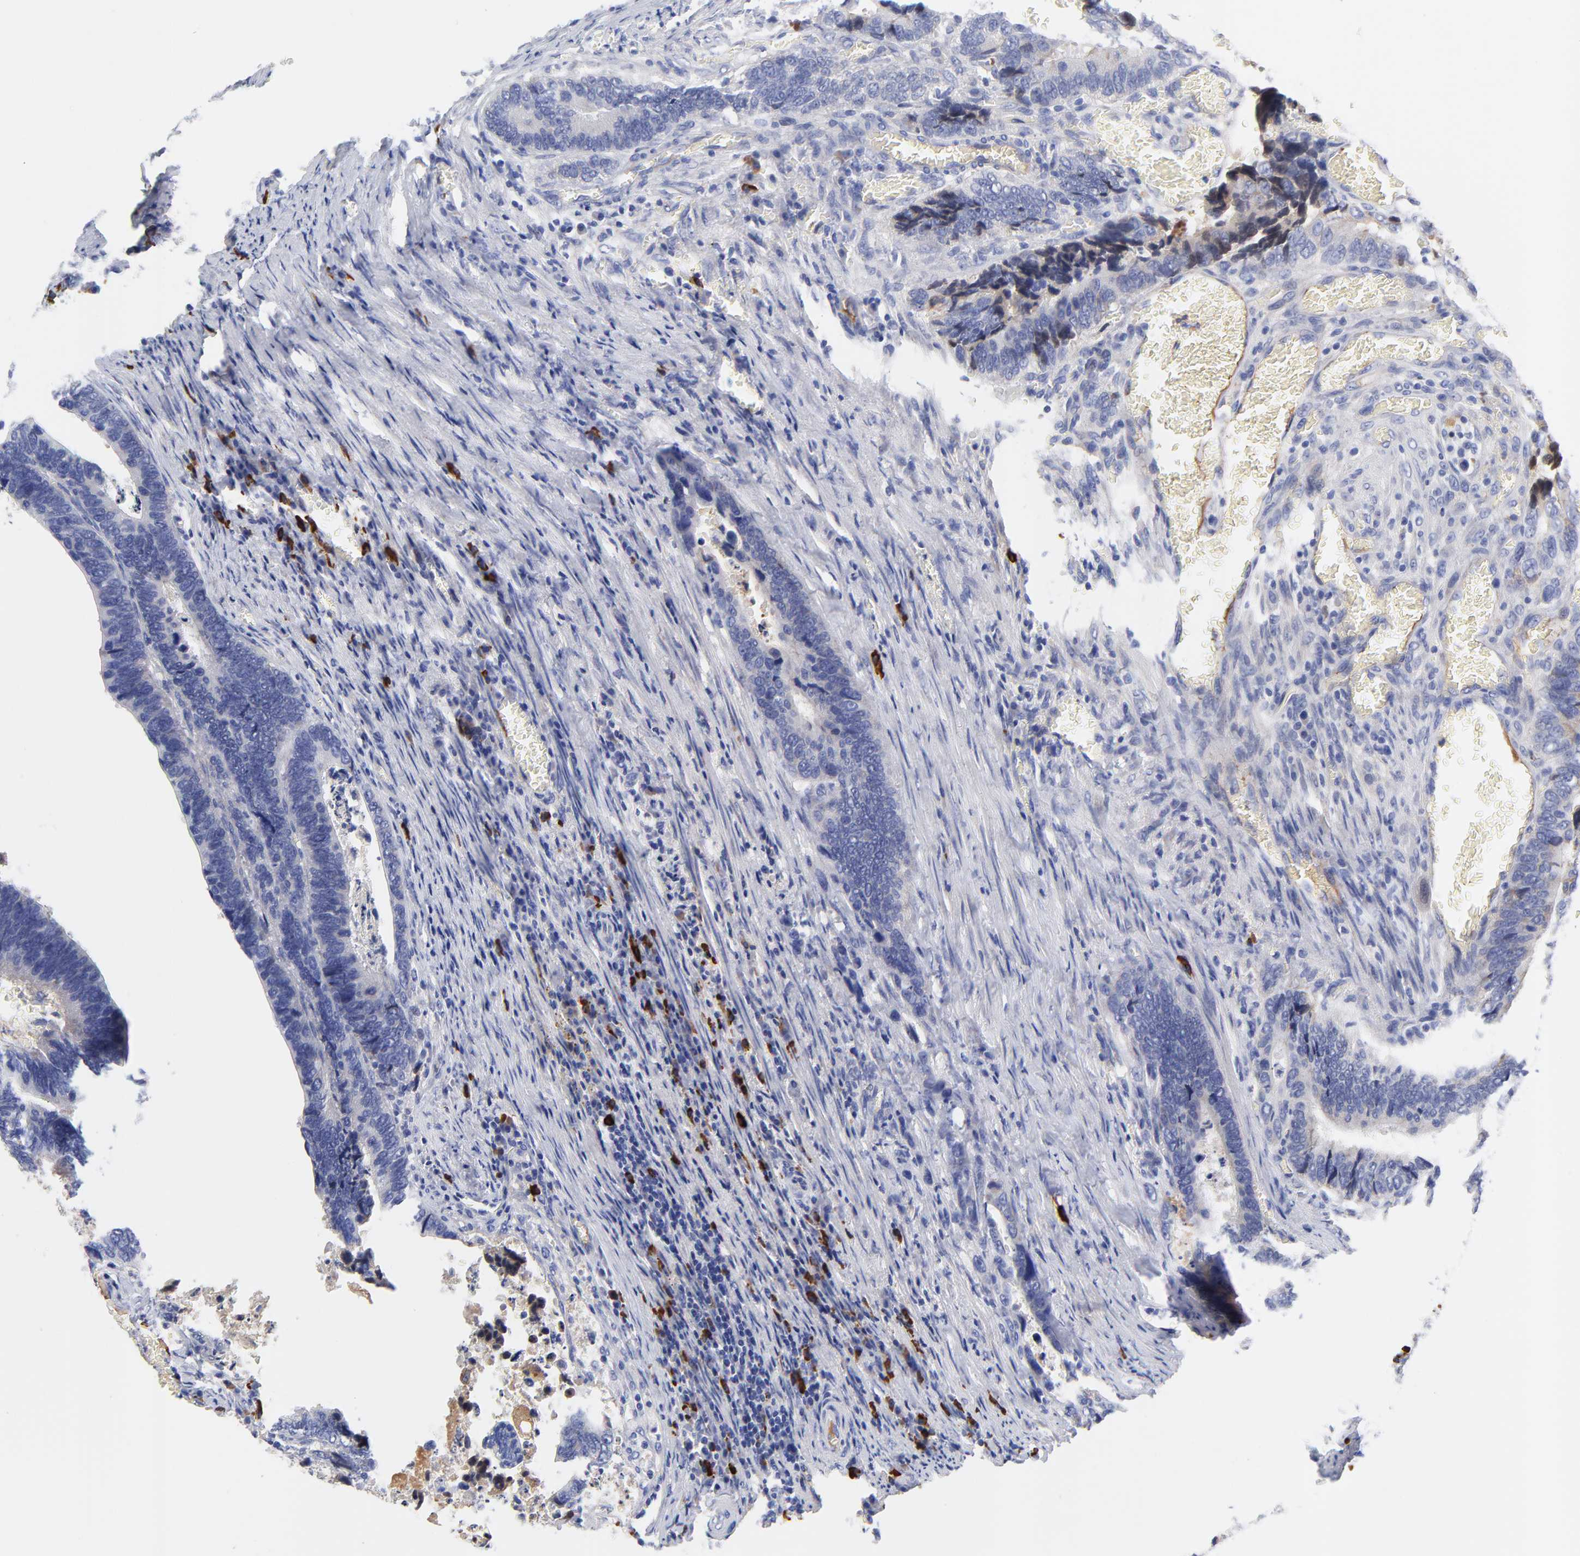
{"staining": {"intensity": "negative", "quantity": "none", "location": "none"}, "tissue": "colorectal cancer", "cell_type": "Tumor cells", "image_type": "cancer", "snomed": [{"axis": "morphology", "description": "Adenocarcinoma, NOS"}, {"axis": "topography", "description": "Colon"}], "caption": "Tumor cells are negative for protein expression in human colorectal cancer.", "gene": "IGLV3-10", "patient": {"sex": "male", "age": 72}}